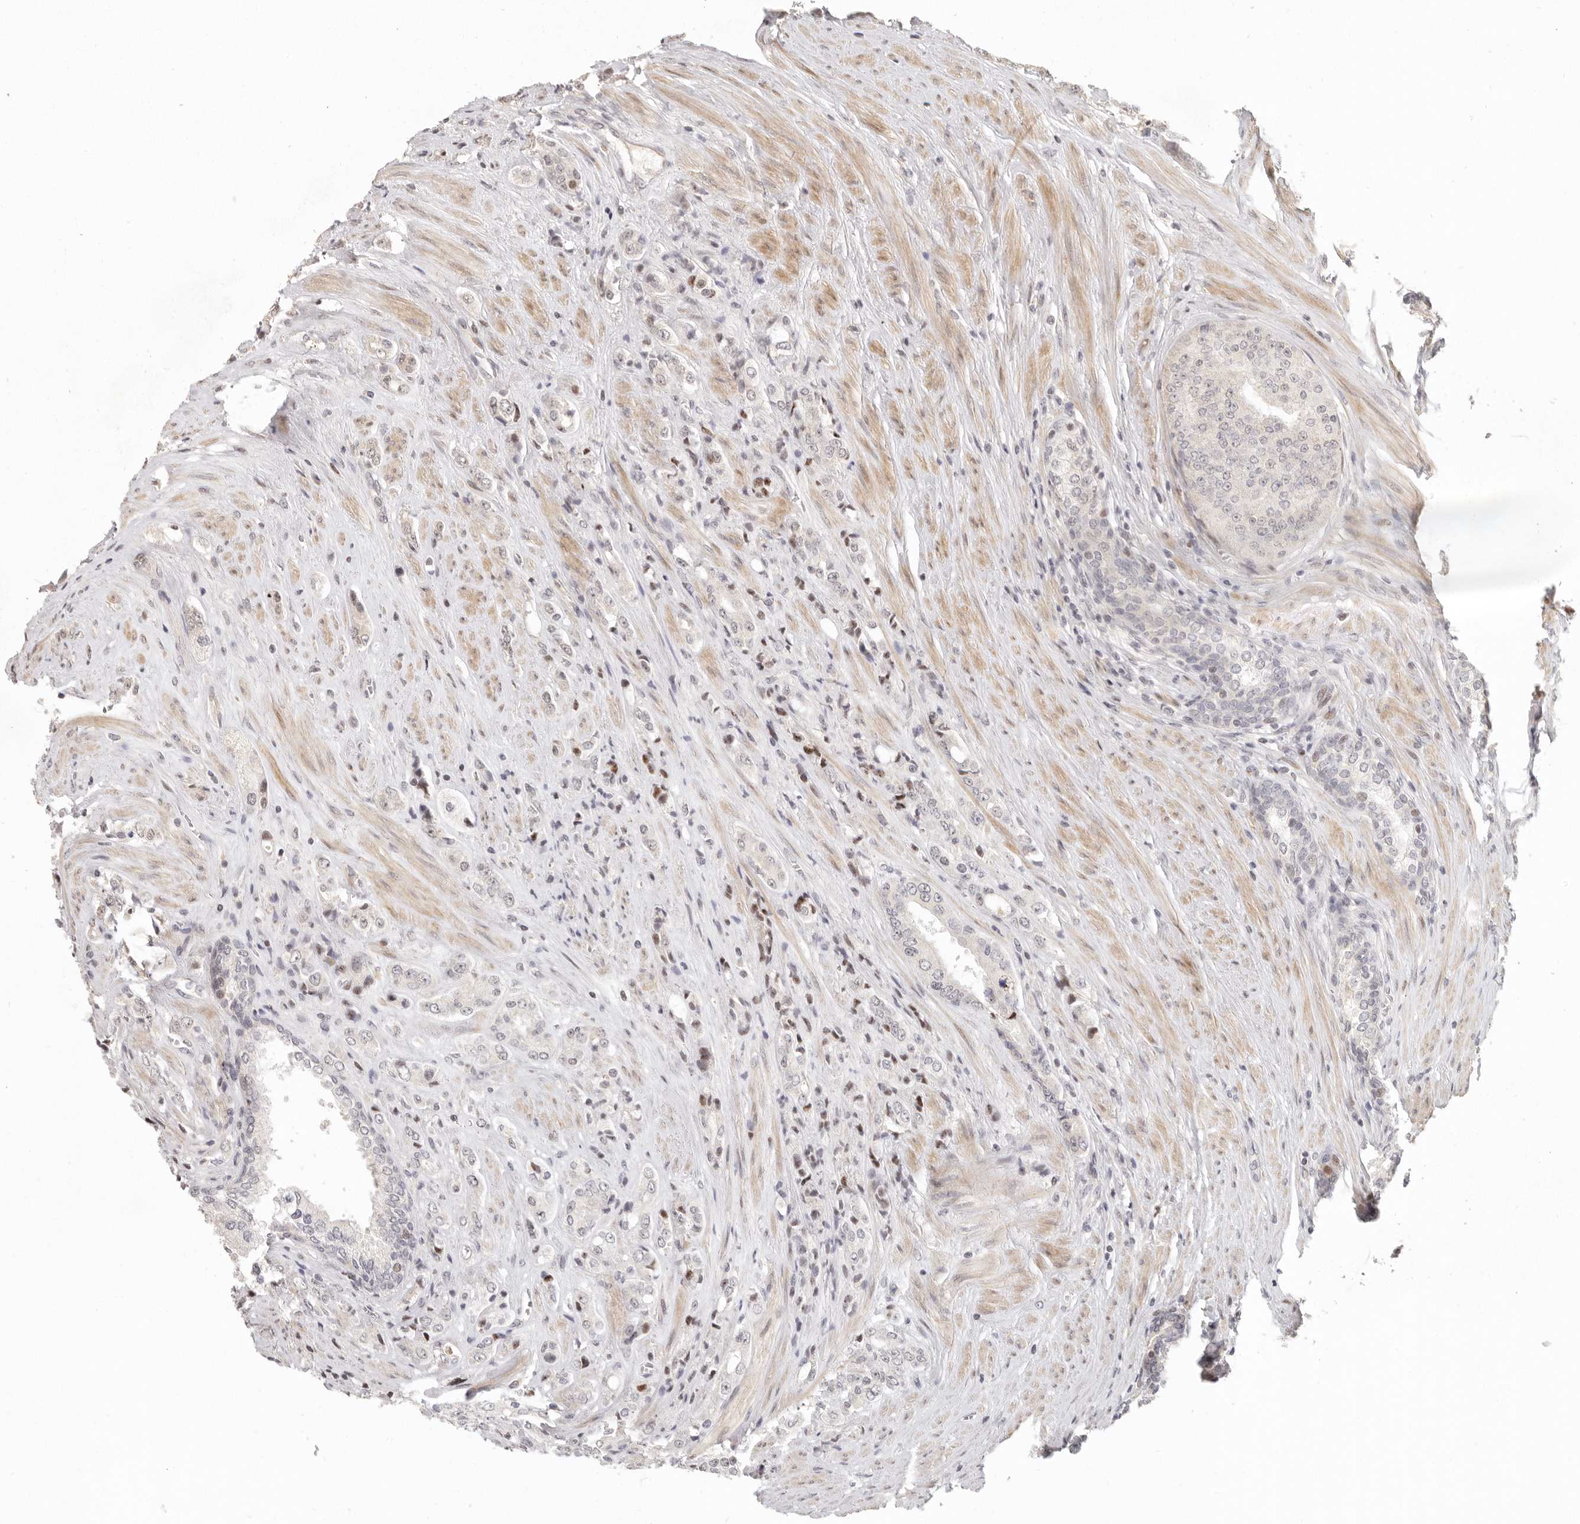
{"staining": {"intensity": "negative", "quantity": "none", "location": "none"}, "tissue": "prostate cancer", "cell_type": "Tumor cells", "image_type": "cancer", "snomed": [{"axis": "morphology", "description": "Adenocarcinoma, High grade"}, {"axis": "topography", "description": "Prostate"}], "caption": "DAB (3,3'-diaminobenzidine) immunohistochemical staining of prostate cancer (high-grade adenocarcinoma) reveals no significant staining in tumor cells.", "gene": "GPBP1L1", "patient": {"sex": "male", "age": 61}}